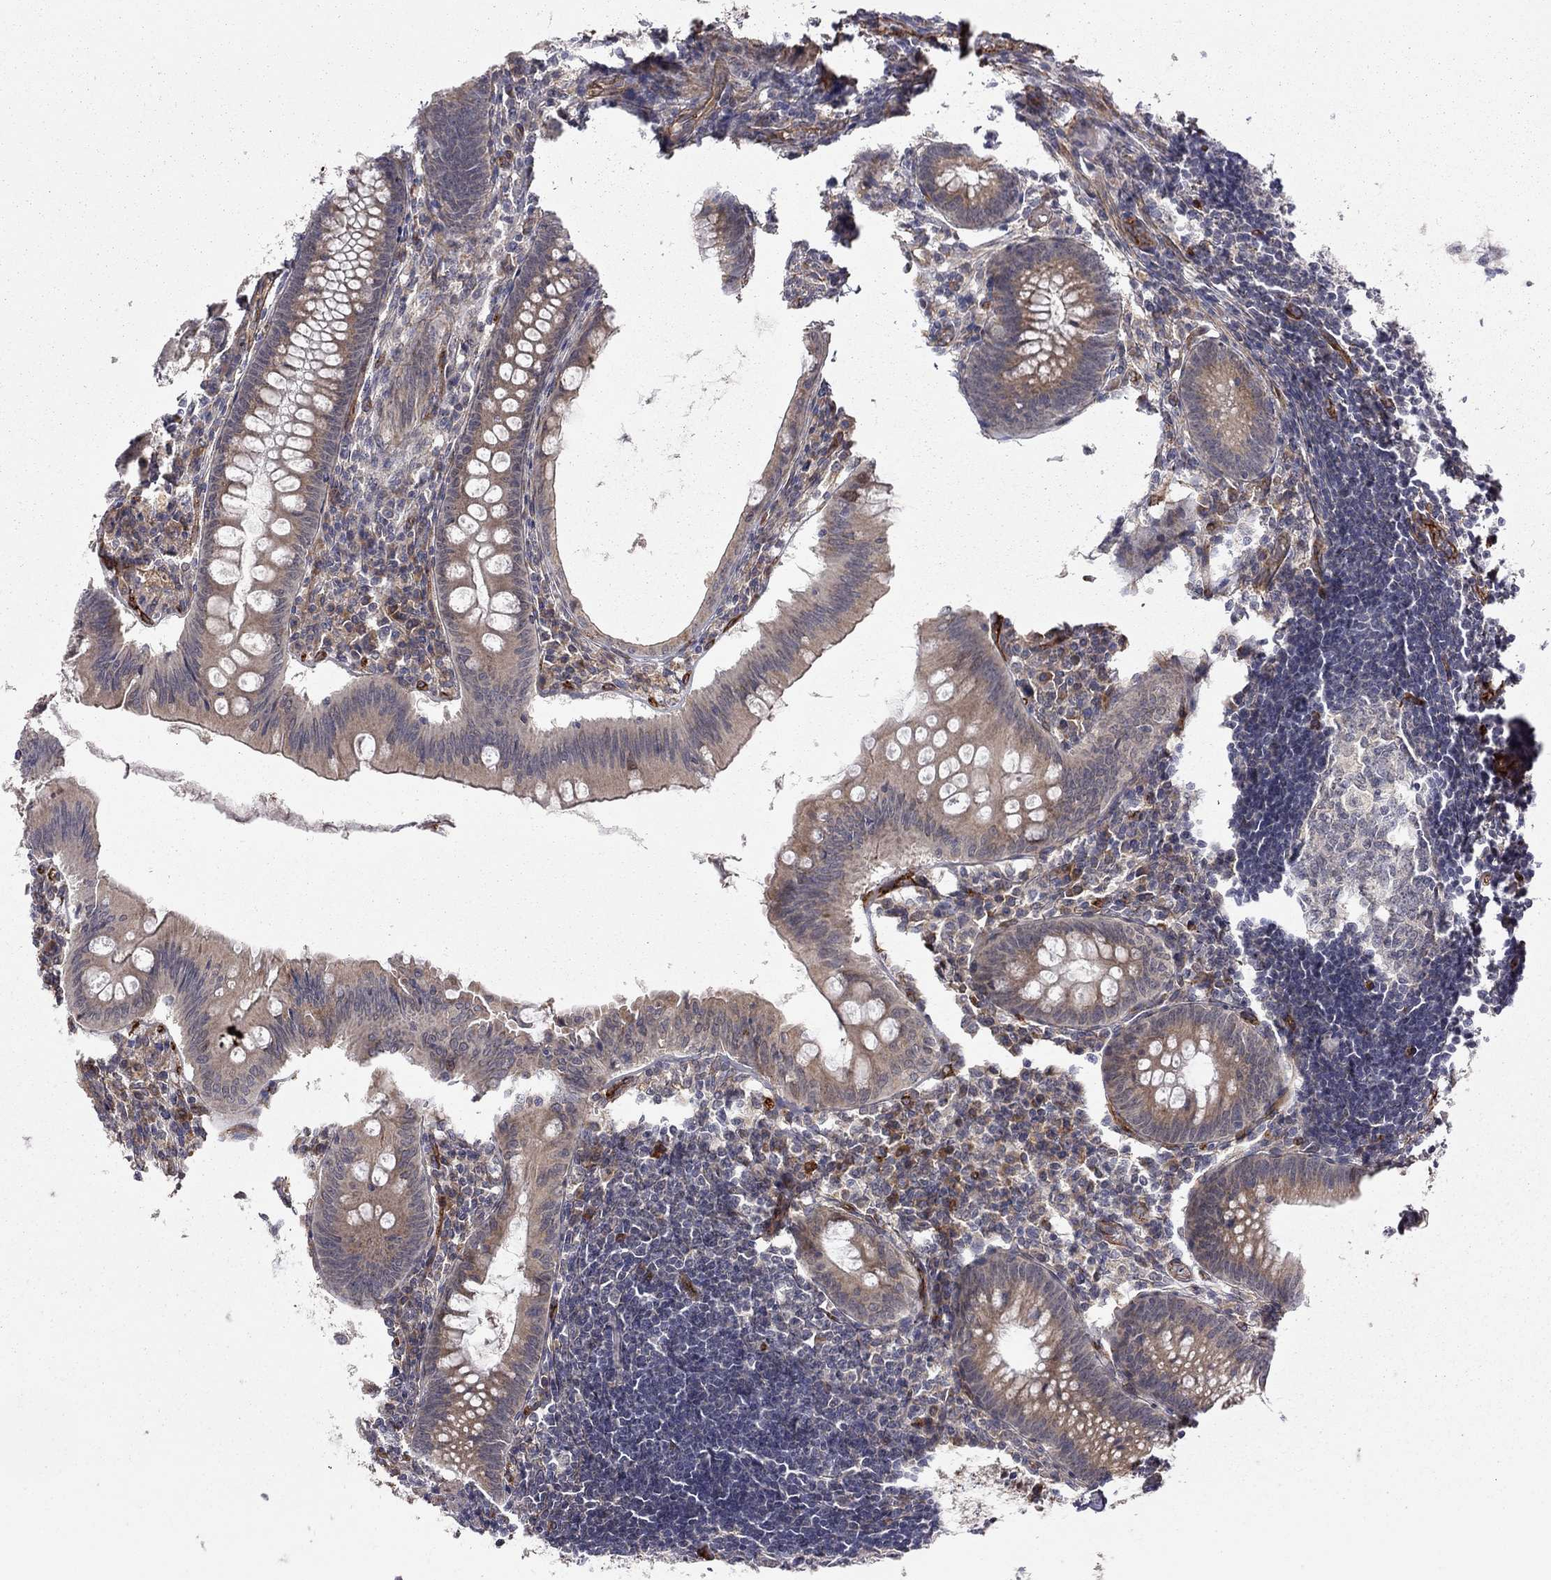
{"staining": {"intensity": "moderate", "quantity": "25%-75%", "location": "cytoplasmic/membranous"}, "tissue": "appendix", "cell_type": "Glandular cells", "image_type": "normal", "snomed": [{"axis": "morphology", "description": "Normal tissue, NOS"}, {"axis": "morphology", "description": "Inflammation, NOS"}, {"axis": "topography", "description": "Appendix"}], "caption": "Protein expression analysis of benign appendix reveals moderate cytoplasmic/membranous expression in approximately 25%-75% of glandular cells.", "gene": "EXOC3L2", "patient": {"sex": "male", "age": 16}}